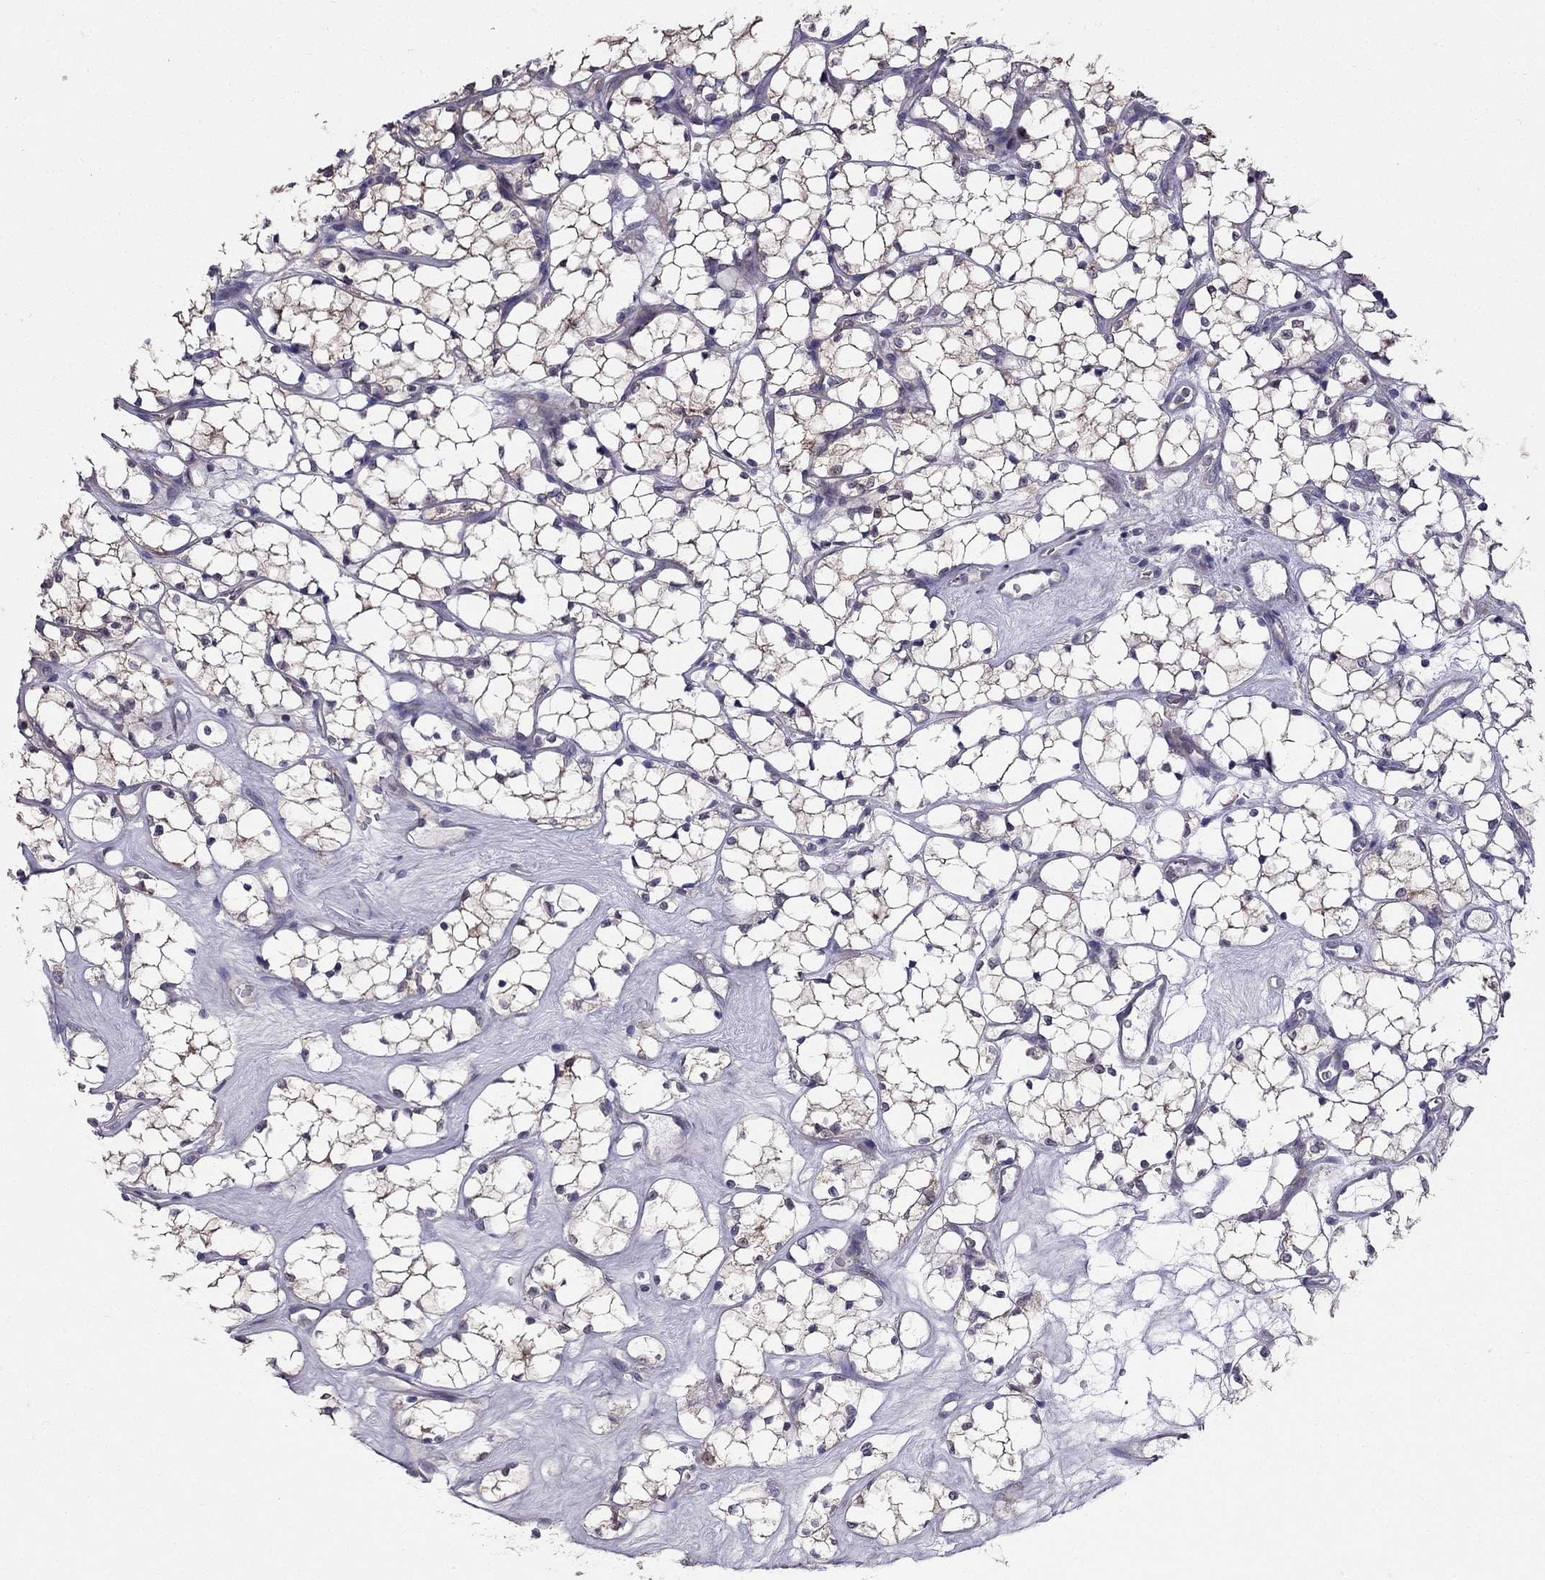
{"staining": {"intensity": "weak", "quantity": "<25%", "location": "cytoplasmic/membranous"}, "tissue": "renal cancer", "cell_type": "Tumor cells", "image_type": "cancer", "snomed": [{"axis": "morphology", "description": "Adenocarcinoma, NOS"}, {"axis": "topography", "description": "Kidney"}], "caption": "This histopathology image is of renal cancer (adenocarcinoma) stained with IHC to label a protein in brown with the nuclei are counter-stained blue. There is no positivity in tumor cells. Brightfield microscopy of immunohistochemistry (IHC) stained with DAB (brown) and hematoxylin (blue), captured at high magnification.", "gene": "AS3MT", "patient": {"sex": "female", "age": 69}}